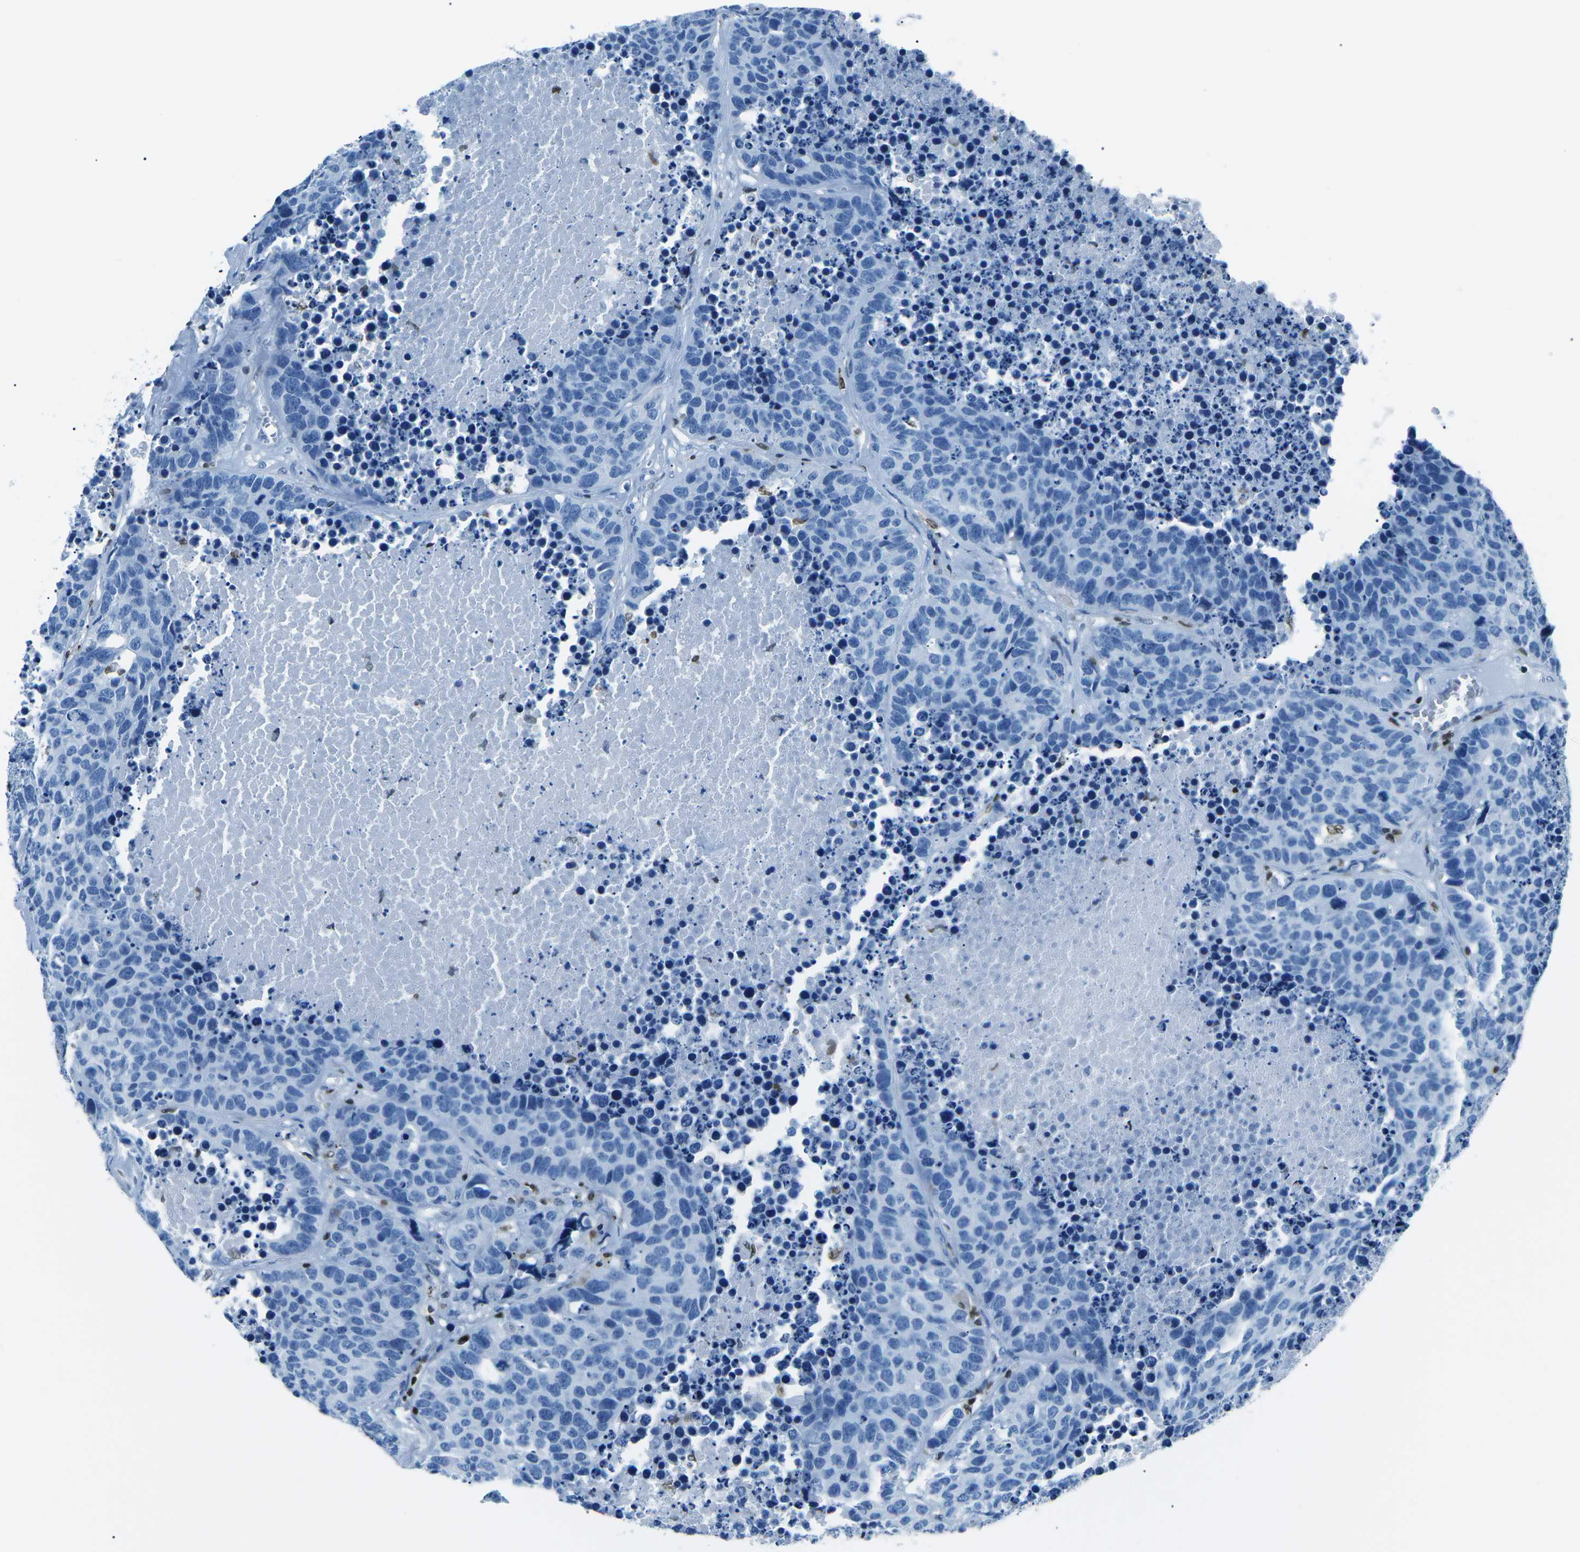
{"staining": {"intensity": "negative", "quantity": "none", "location": "none"}, "tissue": "carcinoid", "cell_type": "Tumor cells", "image_type": "cancer", "snomed": [{"axis": "morphology", "description": "Carcinoid, malignant, NOS"}, {"axis": "topography", "description": "Lung"}], "caption": "Image shows no significant protein expression in tumor cells of malignant carcinoid. Brightfield microscopy of IHC stained with DAB (3,3'-diaminobenzidine) (brown) and hematoxylin (blue), captured at high magnification.", "gene": "CELF2", "patient": {"sex": "male", "age": 60}}